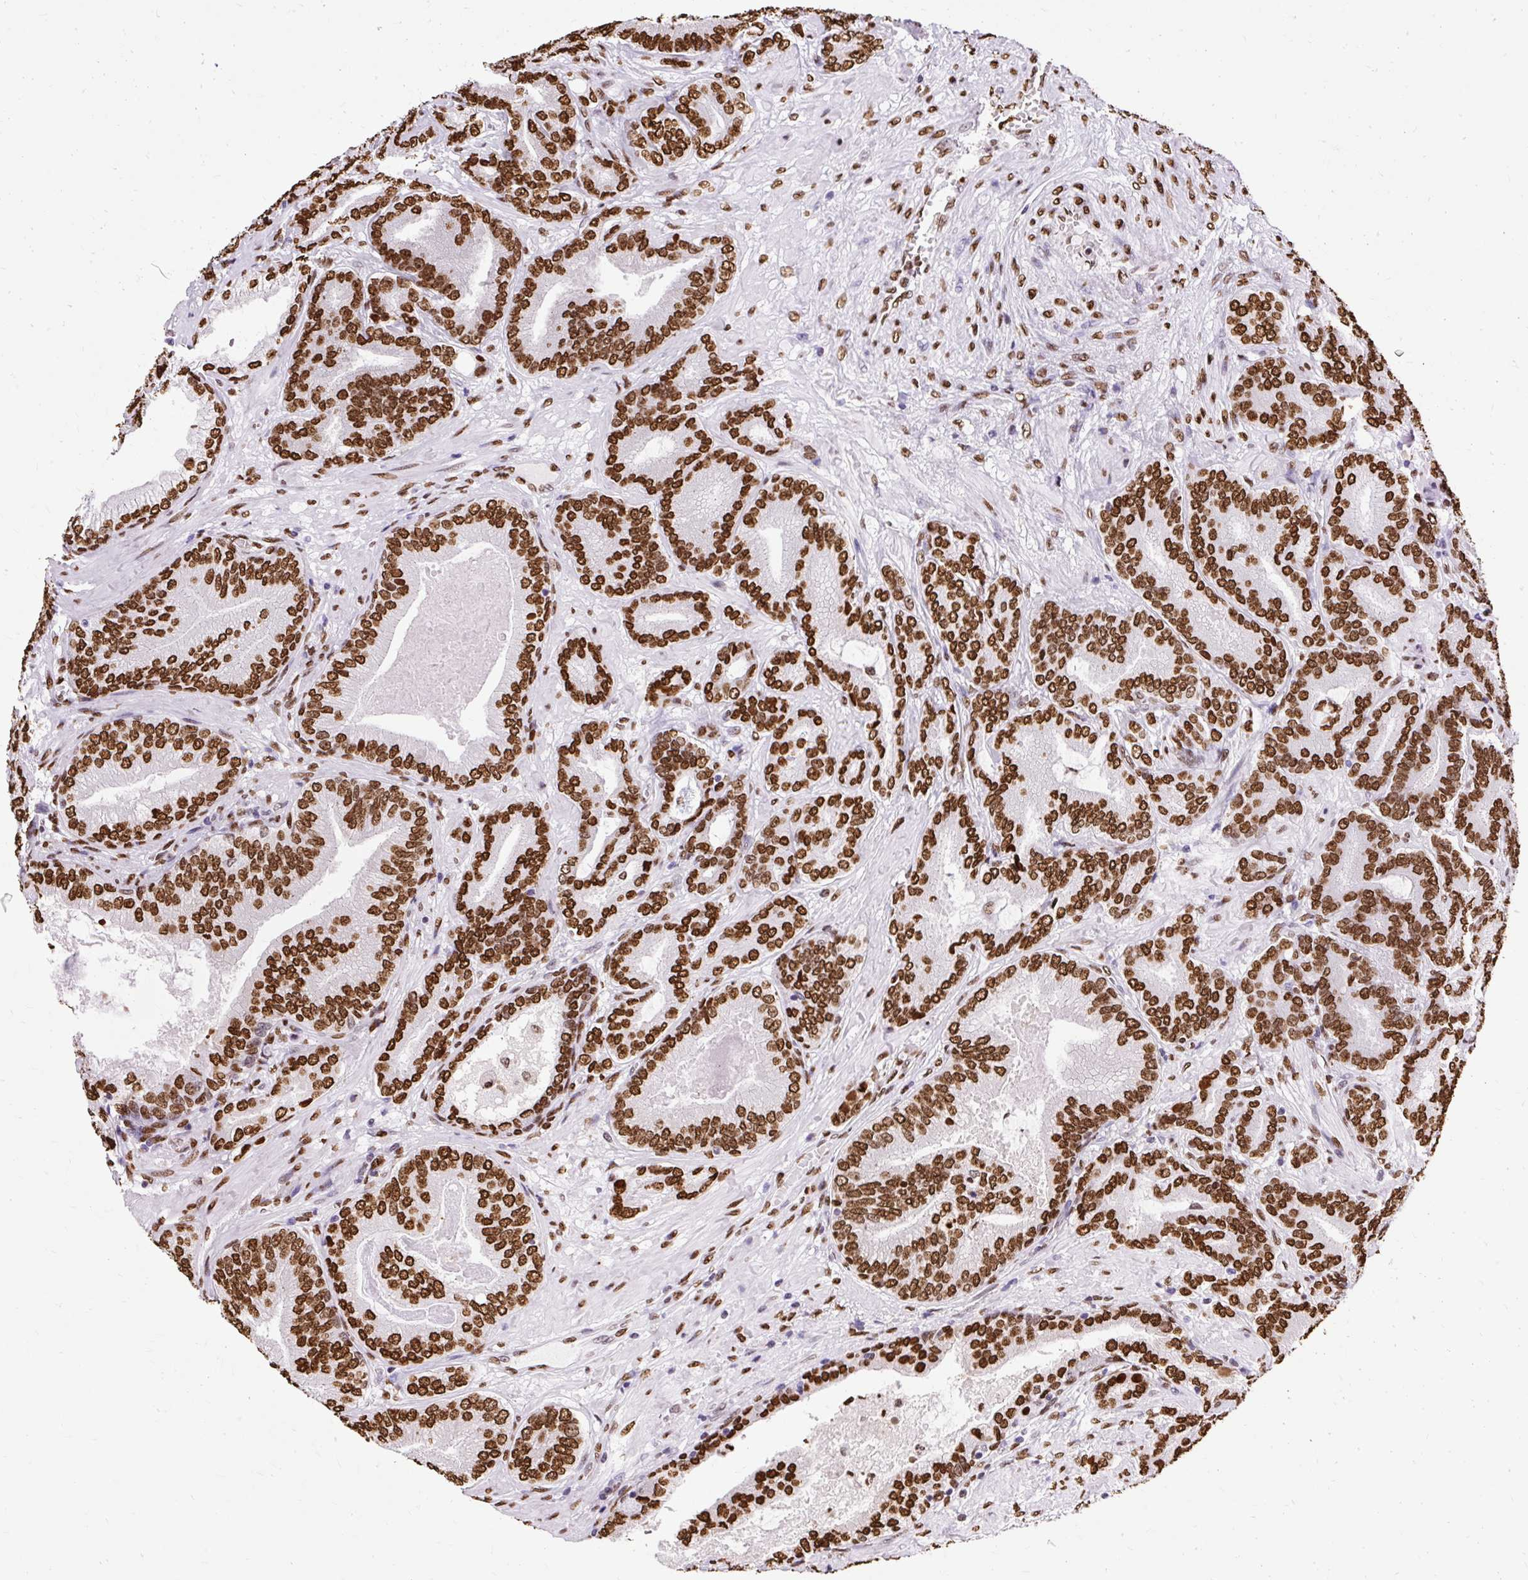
{"staining": {"intensity": "strong", "quantity": ">75%", "location": "nuclear"}, "tissue": "prostate cancer", "cell_type": "Tumor cells", "image_type": "cancer", "snomed": [{"axis": "morphology", "description": "Adenocarcinoma, Low grade"}, {"axis": "topography", "description": "Prostate and seminal vesicle, NOS"}], "caption": "Protein staining of prostate adenocarcinoma (low-grade) tissue displays strong nuclear positivity in approximately >75% of tumor cells.", "gene": "TMEM184C", "patient": {"sex": "male", "age": 61}}